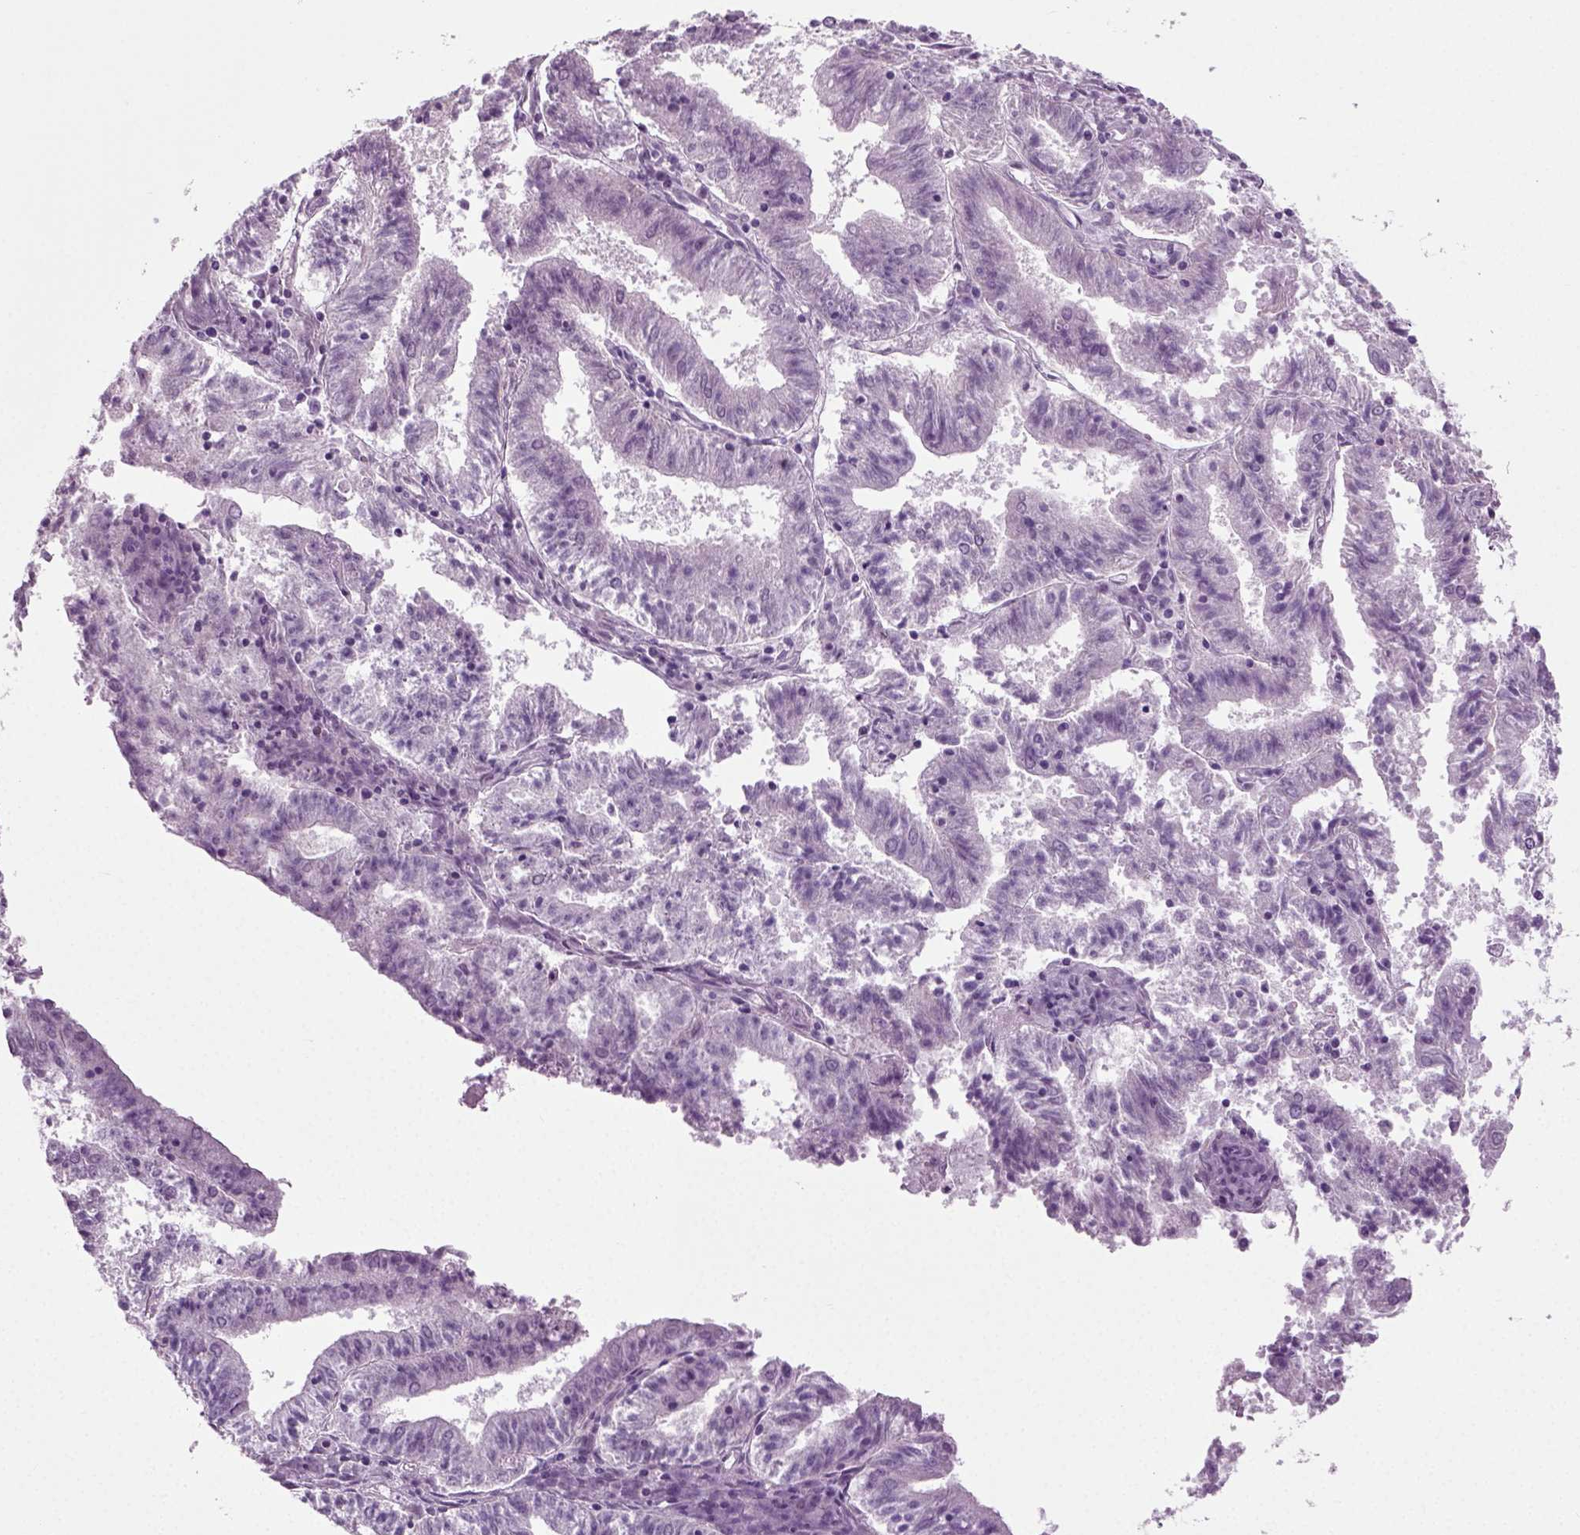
{"staining": {"intensity": "negative", "quantity": "none", "location": "none"}, "tissue": "endometrial cancer", "cell_type": "Tumor cells", "image_type": "cancer", "snomed": [{"axis": "morphology", "description": "Adenocarcinoma, NOS"}, {"axis": "topography", "description": "Endometrium"}], "caption": "Immunohistochemical staining of endometrial adenocarcinoma displays no significant staining in tumor cells.", "gene": "ZC2HC1C", "patient": {"sex": "female", "age": 82}}